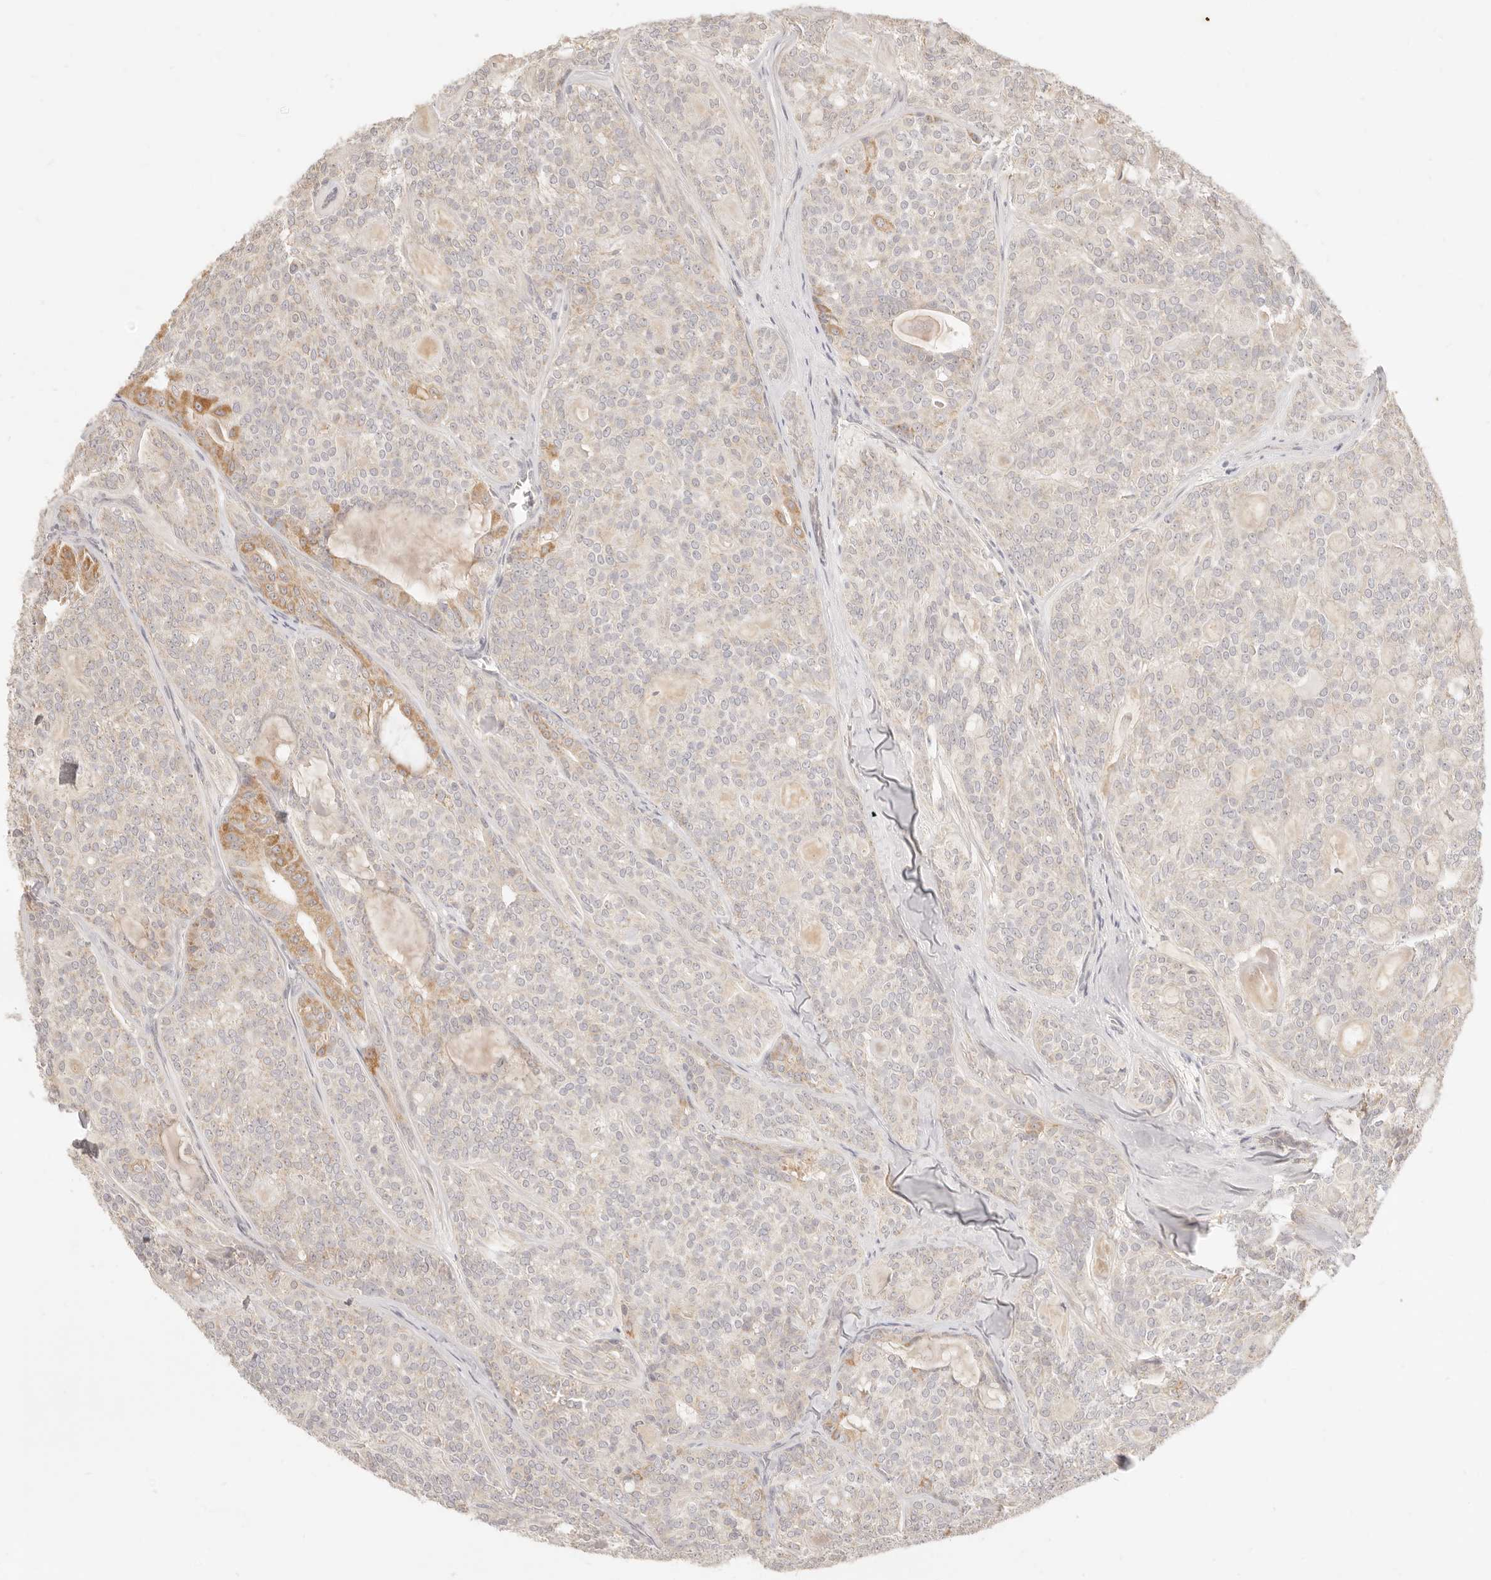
{"staining": {"intensity": "moderate", "quantity": "<25%", "location": "cytoplasmic/membranous"}, "tissue": "head and neck cancer", "cell_type": "Tumor cells", "image_type": "cancer", "snomed": [{"axis": "morphology", "description": "Adenocarcinoma, NOS"}, {"axis": "topography", "description": "Head-Neck"}], "caption": "A photomicrograph of human head and neck adenocarcinoma stained for a protein demonstrates moderate cytoplasmic/membranous brown staining in tumor cells.", "gene": "CPLANE2", "patient": {"sex": "male", "age": 66}}